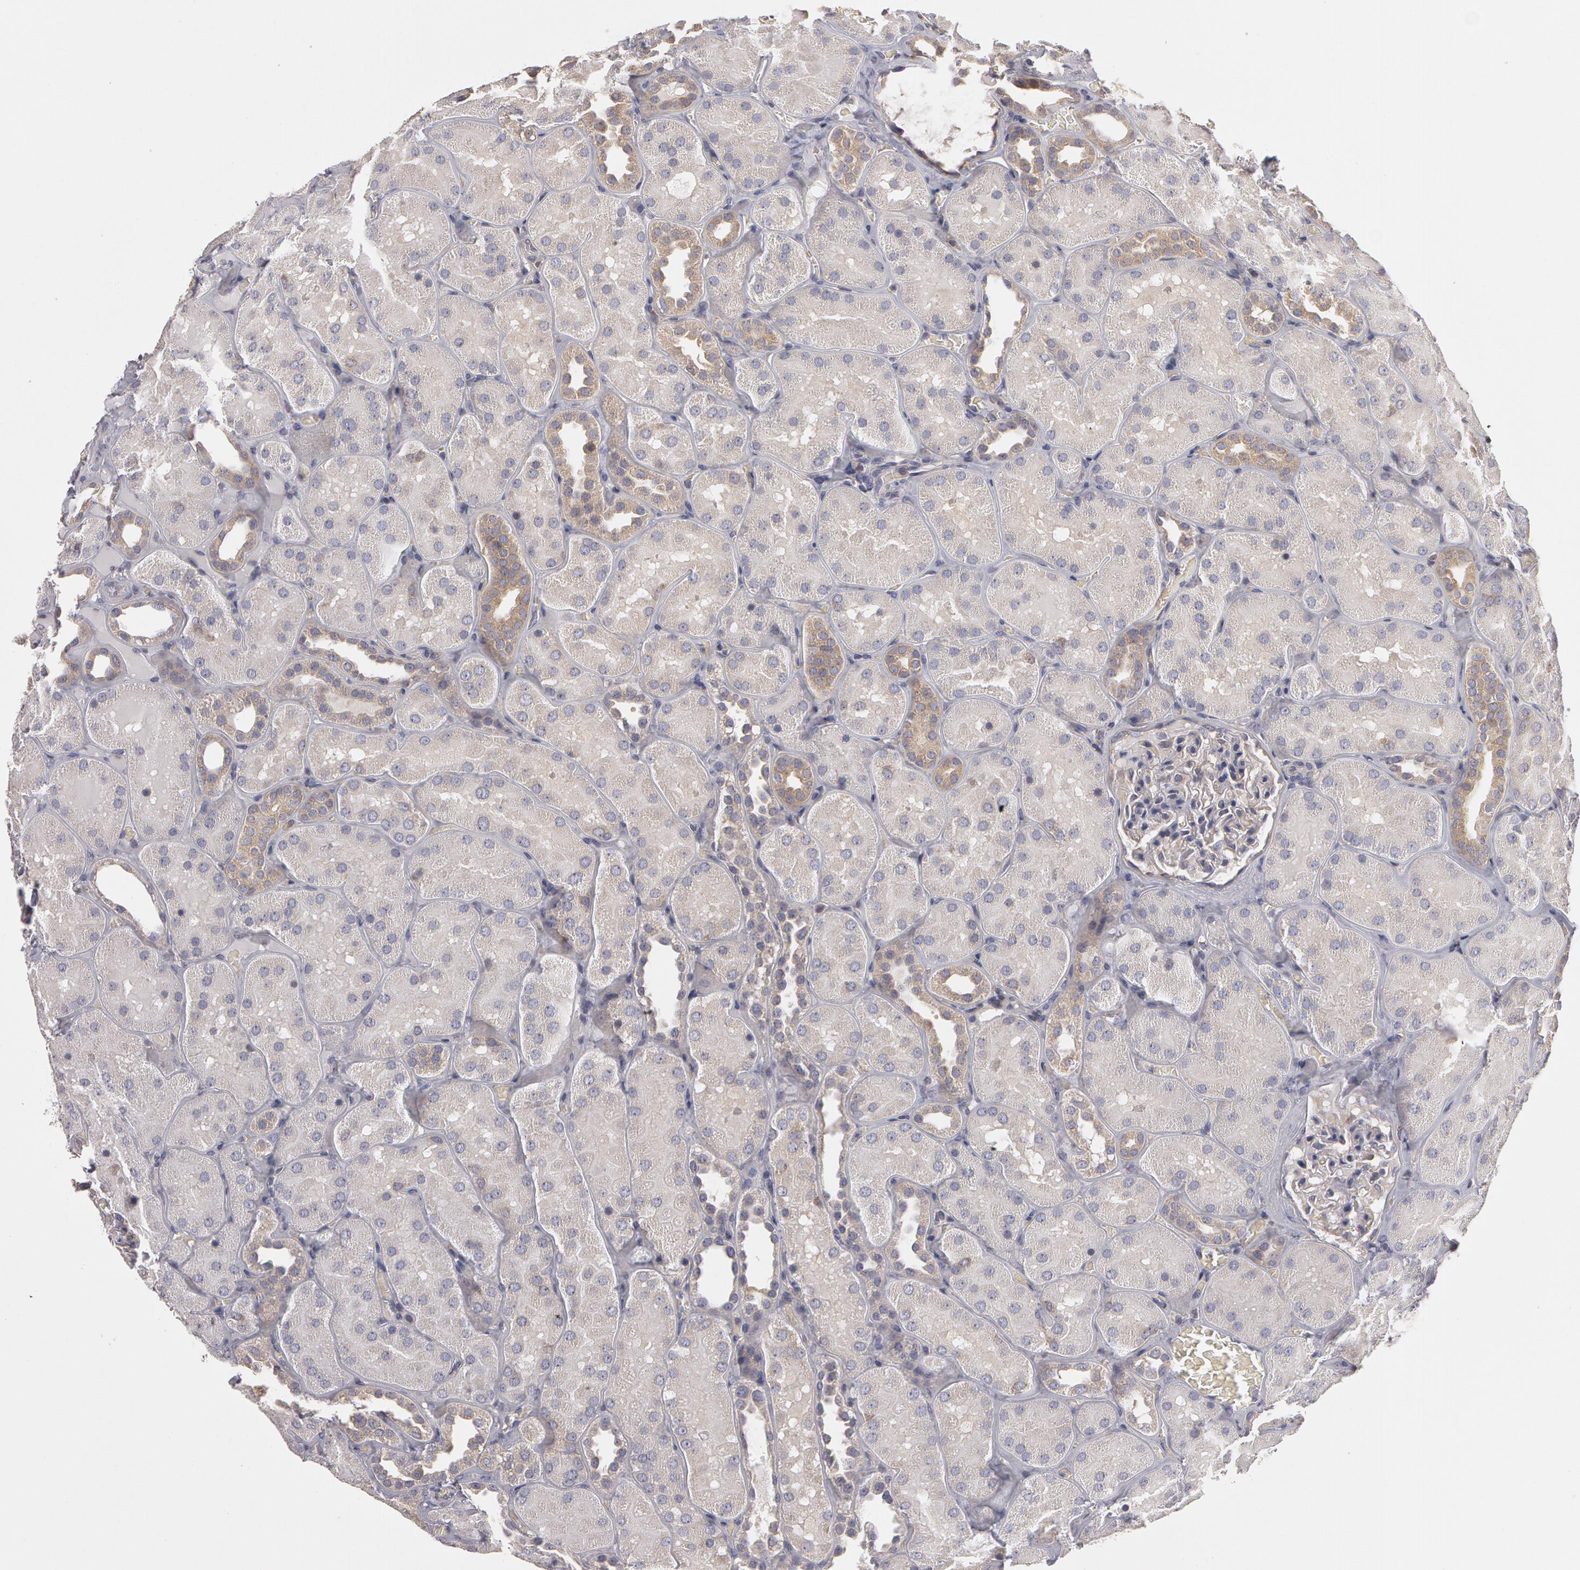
{"staining": {"intensity": "negative", "quantity": "none", "location": "none"}, "tissue": "kidney", "cell_type": "Cells in glomeruli", "image_type": "normal", "snomed": [{"axis": "morphology", "description": "Normal tissue, NOS"}, {"axis": "topography", "description": "Kidney"}], "caption": "DAB immunohistochemical staining of benign human kidney shows no significant positivity in cells in glomeruli.", "gene": "NEK9", "patient": {"sex": "male", "age": 28}}